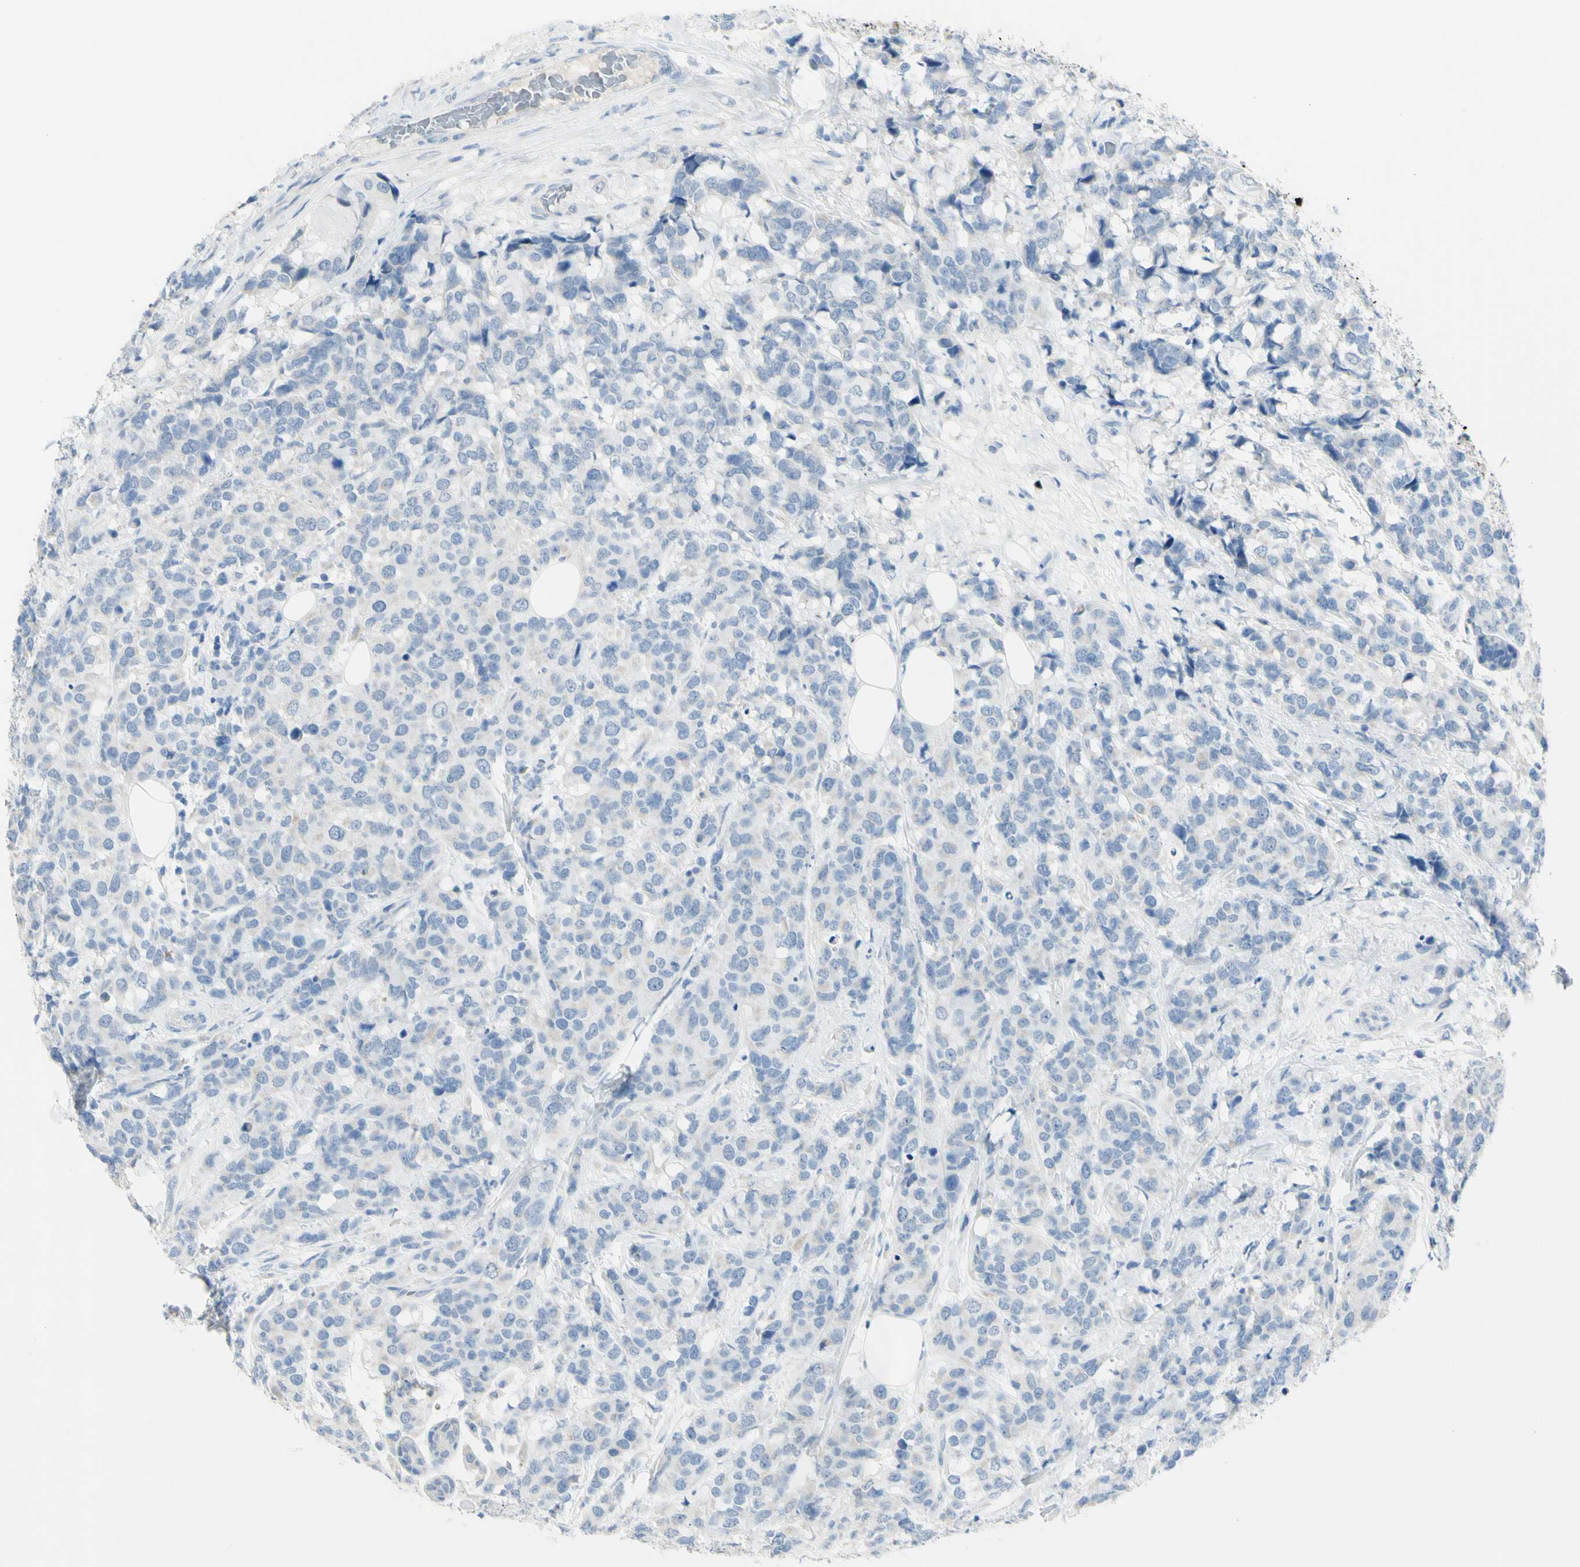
{"staining": {"intensity": "negative", "quantity": "none", "location": "none"}, "tissue": "breast cancer", "cell_type": "Tumor cells", "image_type": "cancer", "snomed": [{"axis": "morphology", "description": "Lobular carcinoma"}, {"axis": "topography", "description": "Breast"}], "caption": "Breast cancer (lobular carcinoma) was stained to show a protein in brown. There is no significant staining in tumor cells.", "gene": "ZNF557", "patient": {"sex": "female", "age": 59}}